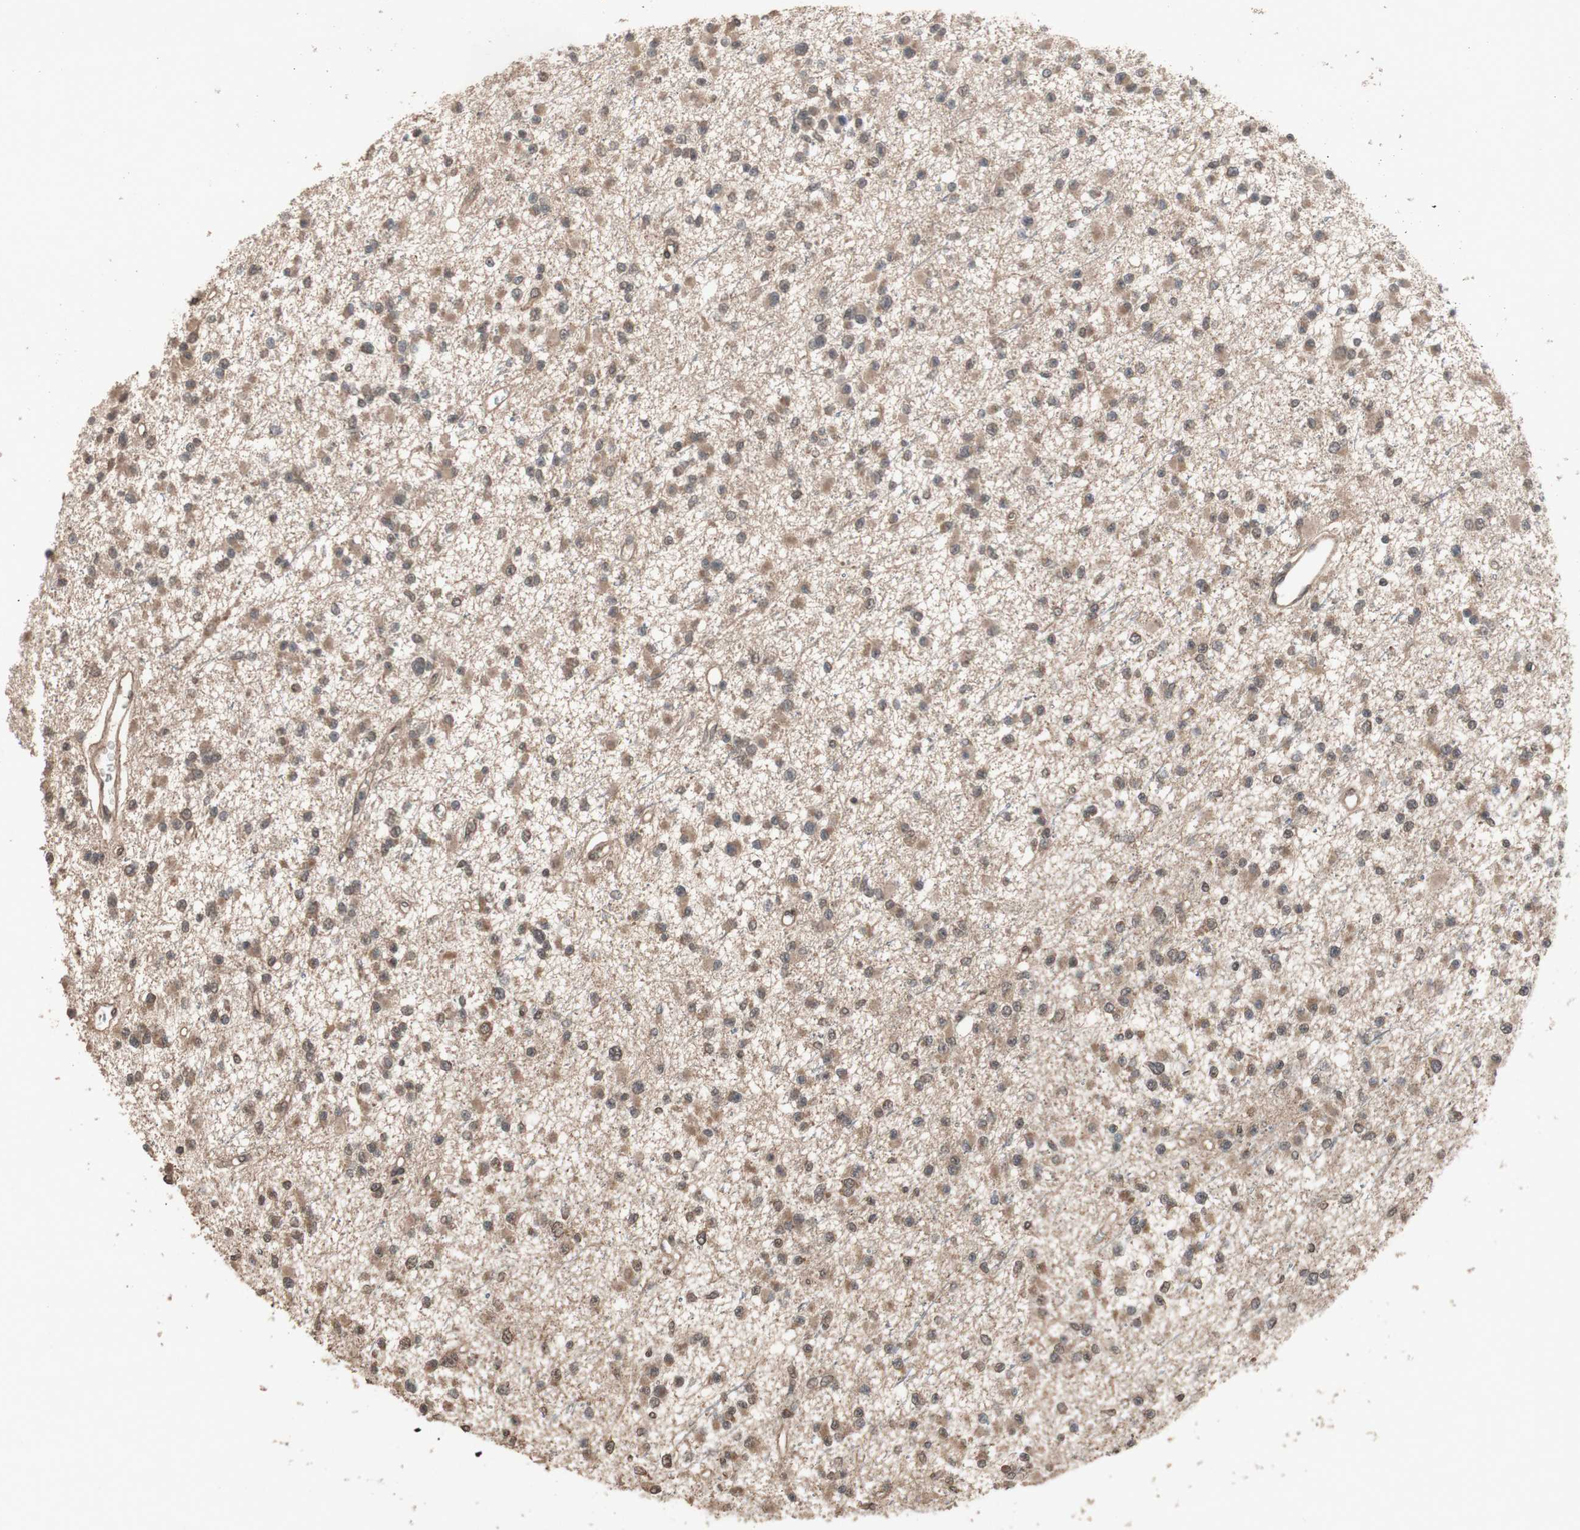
{"staining": {"intensity": "moderate", "quantity": ">75%", "location": "cytoplasmic/membranous"}, "tissue": "glioma", "cell_type": "Tumor cells", "image_type": "cancer", "snomed": [{"axis": "morphology", "description": "Glioma, malignant, Low grade"}, {"axis": "topography", "description": "Brain"}], "caption": "Approximately >75% of tumor cells in glioma demonstrate moderate cytoplasmic/membranous protein positivity as visualized by brown immunohistochemical staining.", "gene": "KANSL1", "patient": {"sex": "female", "age": 22}}